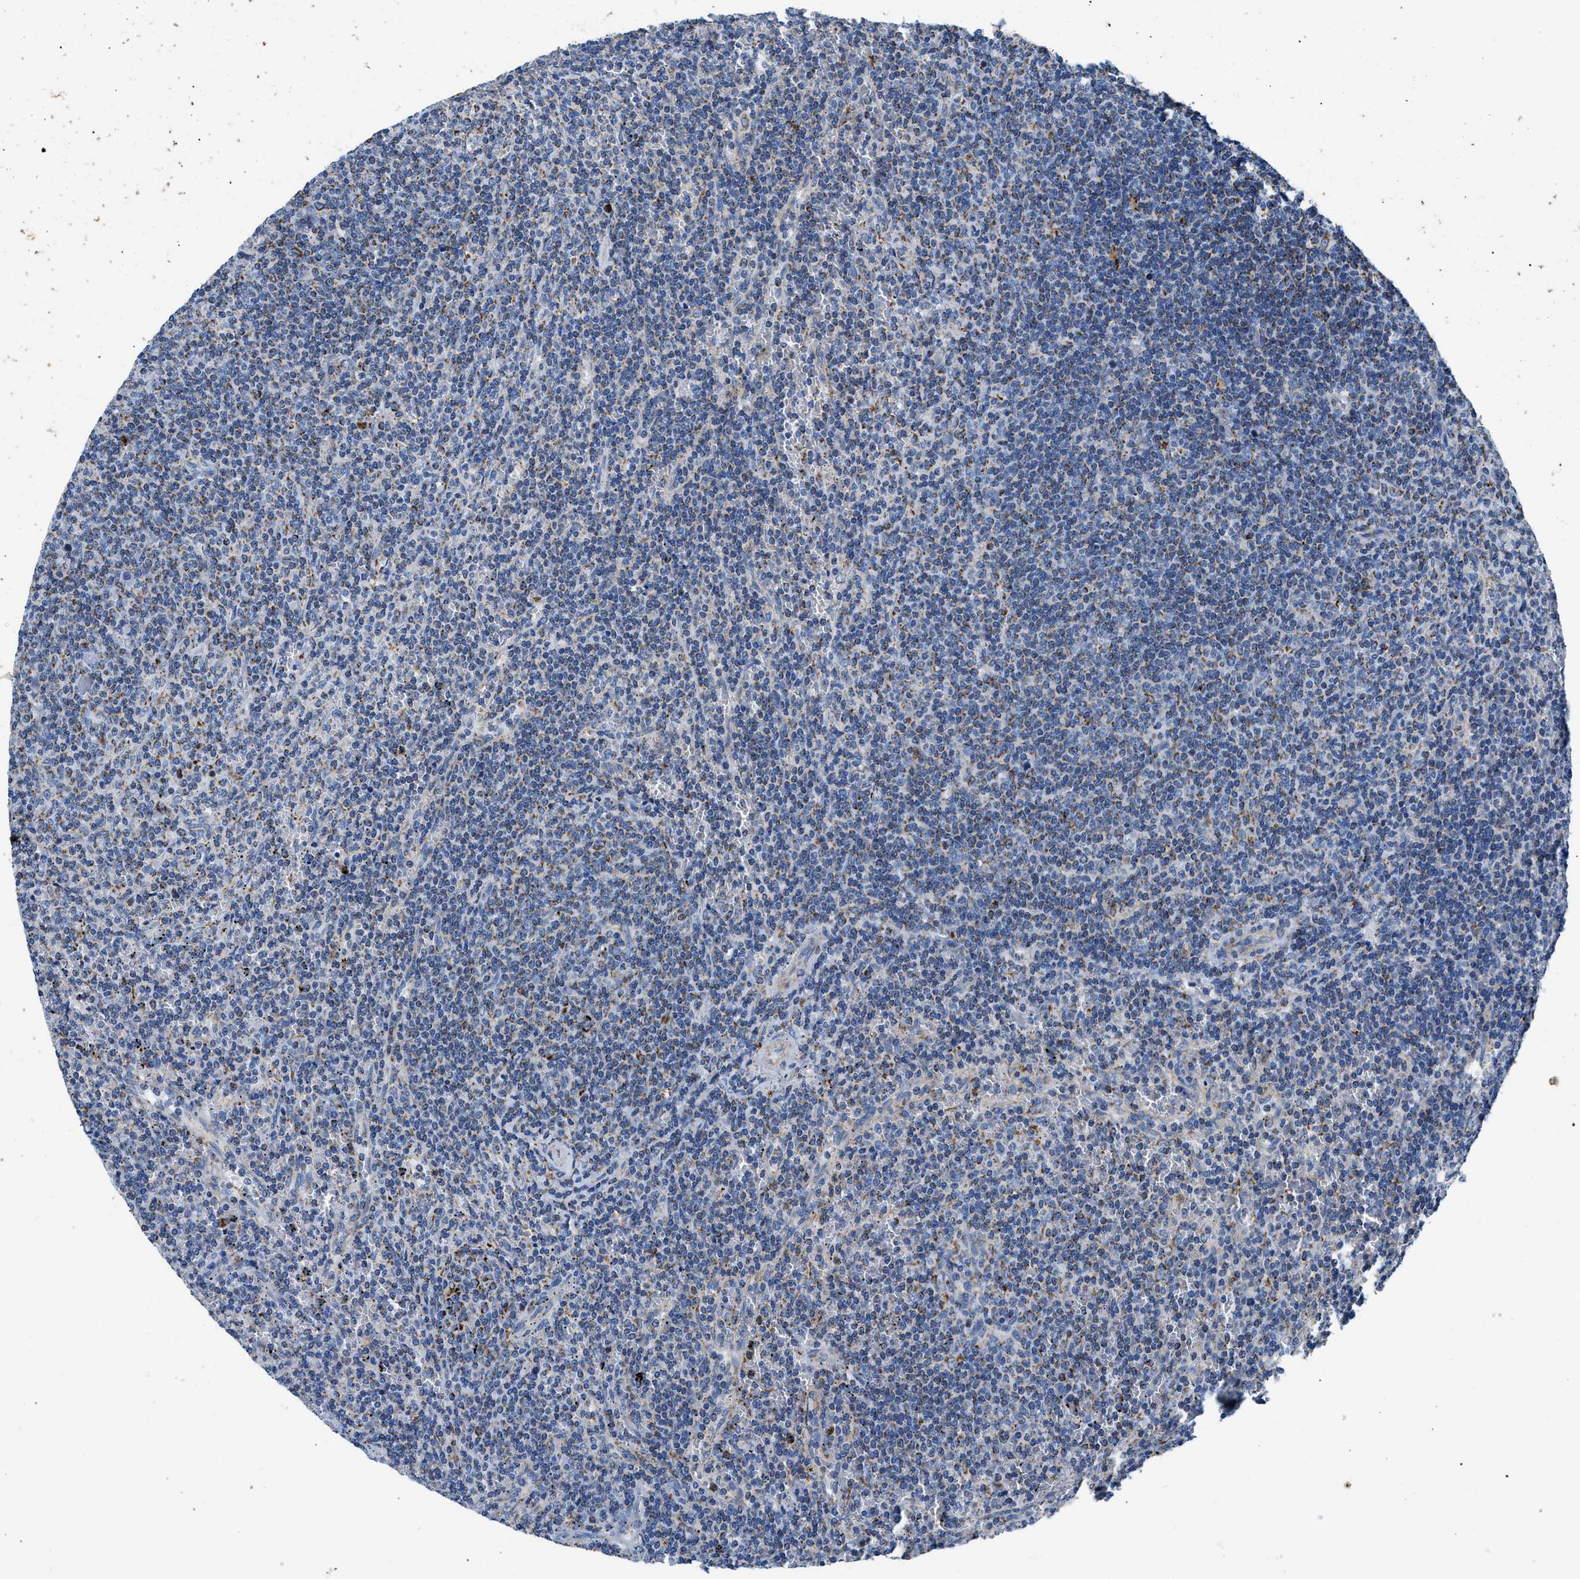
{"staining": {"intensity": "weak", "quantity": "<25%", "location": "cytoplasmic/membranous"}, "tissue": "lymphoma", "cell_type": "Tumor cells", "image_type": "cancer", "snomed": [{"axis": "morphology", "description": "Malignant lymphoma, non-Hodgkin's type, Low grade"}, {"axis": "topography", "description": "Spleen"}], "caption": "Histopathology image shows no significant protein staining in tumor cells of lymphoma.", "gene": "ZDHHC3", "patient": {"sex": "female", "age": 50}}